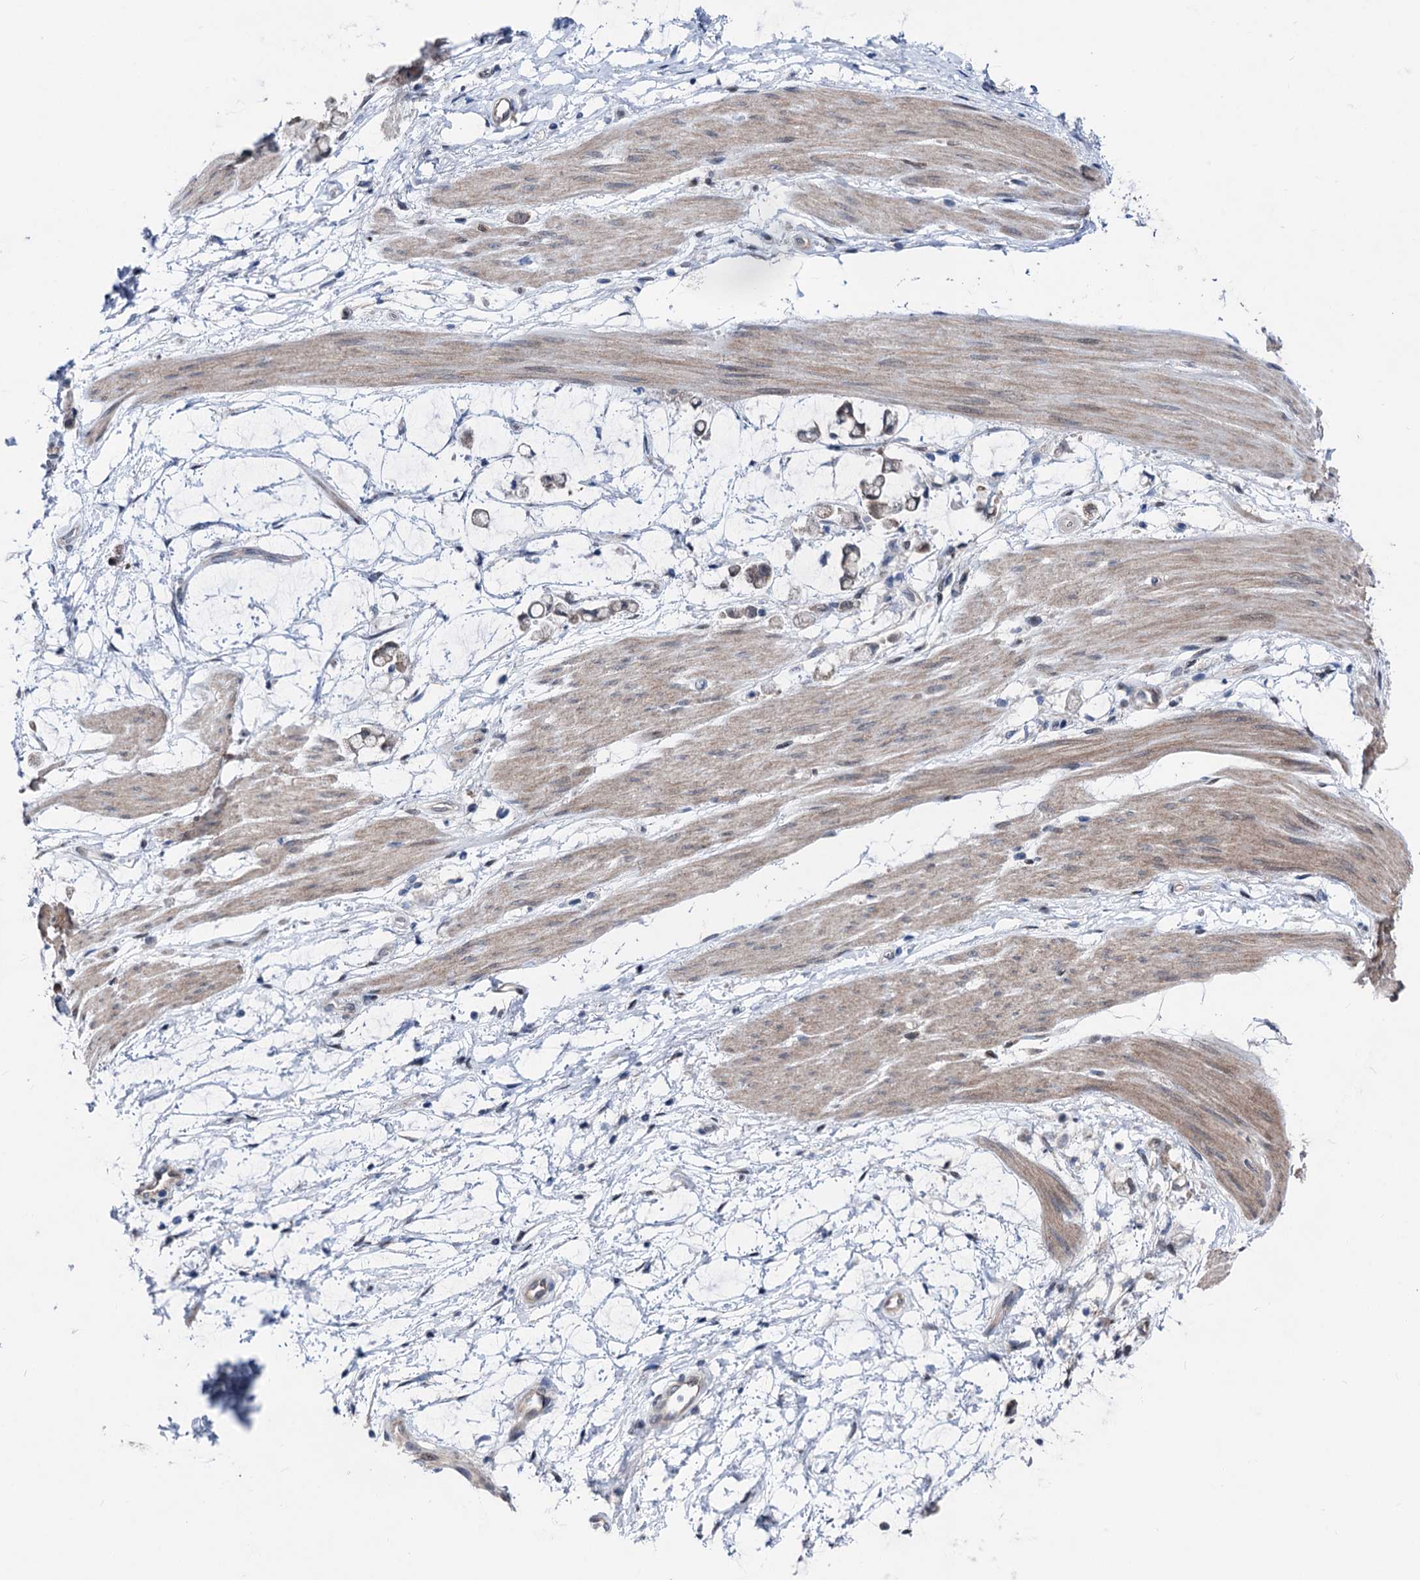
{"staining": {"intensity": "weak", "quantity": "25%-75%", "location": "cytoplasmic/membranous"}, "tissue": "stomach cancer", "cell_type": "Tumor cells", "image_type": "cancer", "snomed": [{"axis": "morphology", "description": "Adenocarcinoma, NOS"}, {"axis": "topography", "description": "Stomach"}], "caption": "Immunohistochemical staining of stomach cancer exhibits low levels of weak cytoplasmic/membranous protein staining in approximately 25%-75% of tumor cells. The staining is performed using DAB brown chromogen to label protein expression. The nuclei are counter-stained blue using hematoxylin.", "gene": "GLO1", "patient": {"sex": "female", "age": 60}}